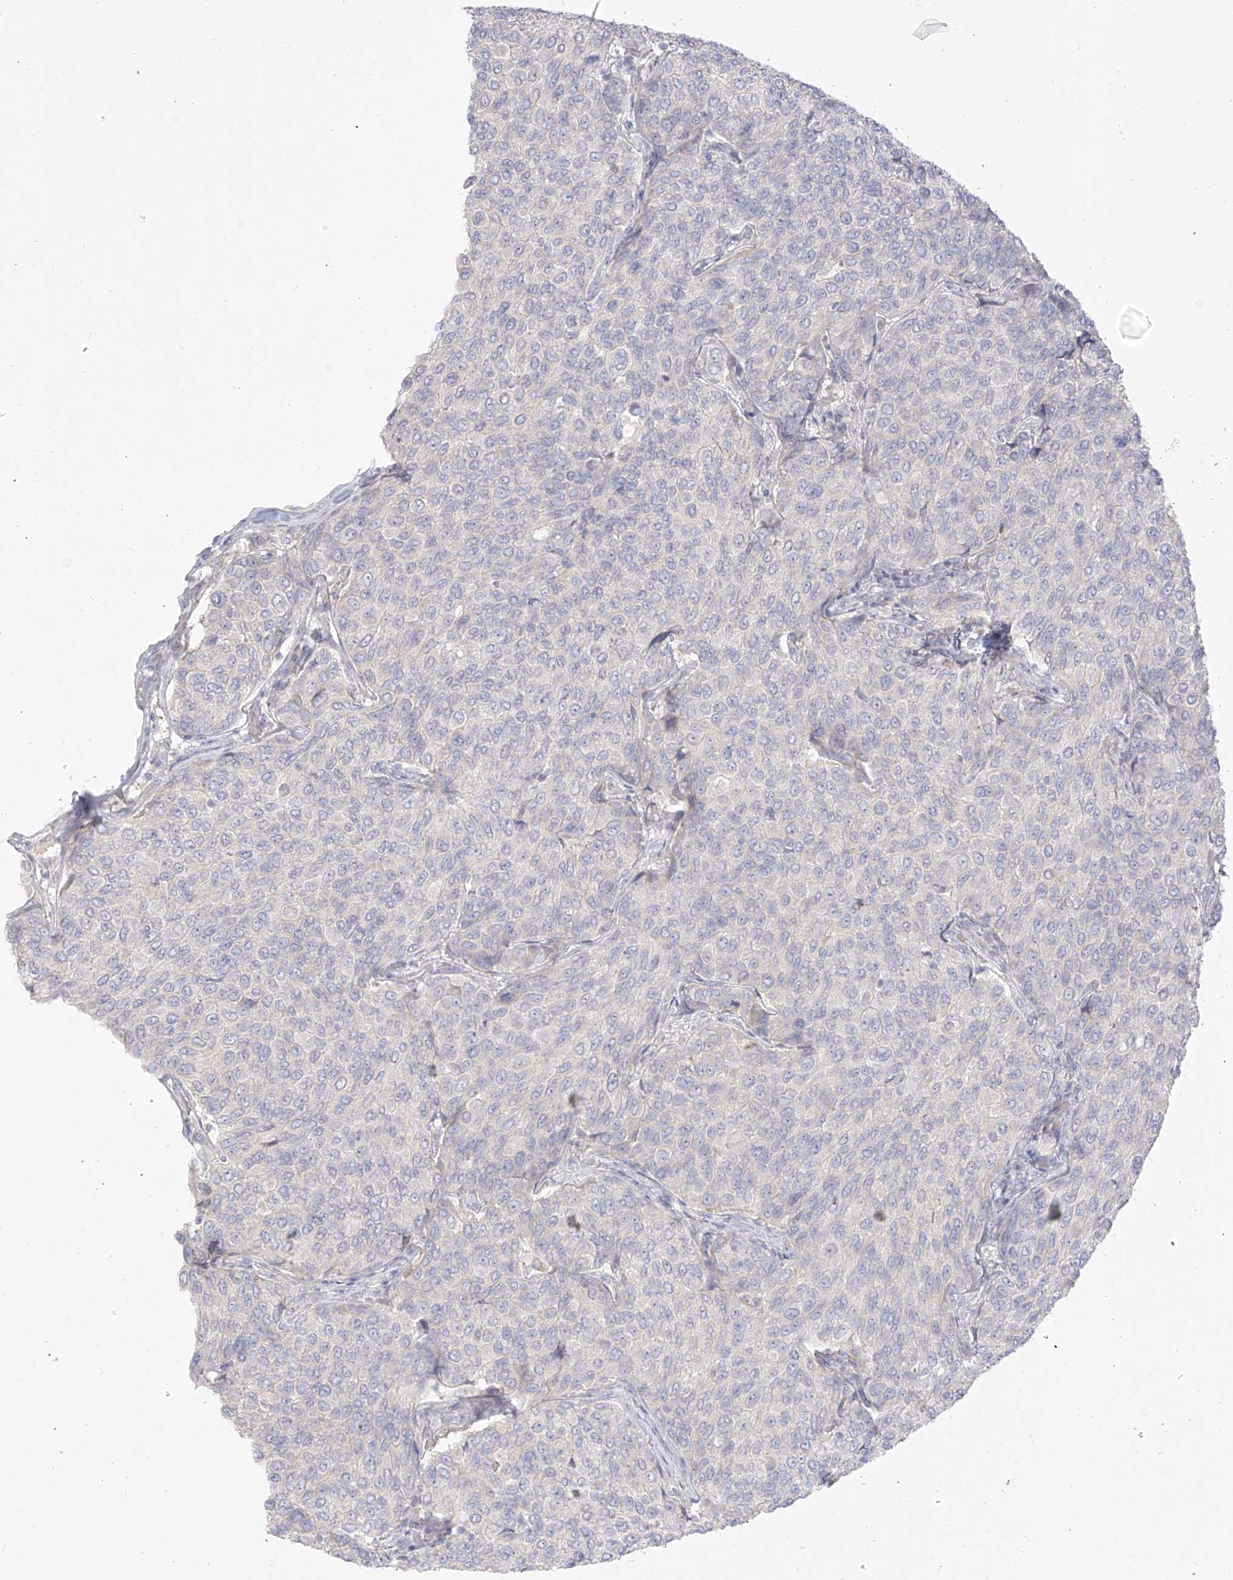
{"staining": {"intensity": "negative", "quantity": "none", "location": "none"}, "tissue": "breast cancer", "cell_type": "Tumor cells", "image_type": "cancer", "snomed": [{"axis": "morphology", "description": "Duct carcinoma"}, {"axis": "topography", "description": "Breast"}], "caption": "Tumor cells show no significant protein expression in breast cancer. (DAB (3,3'-diaminobenzidine) immunohistochemistry with hematoxylin counter stain).", "gene": "ARHGEF40", "patient": {"sex": "female", "age": 55}}